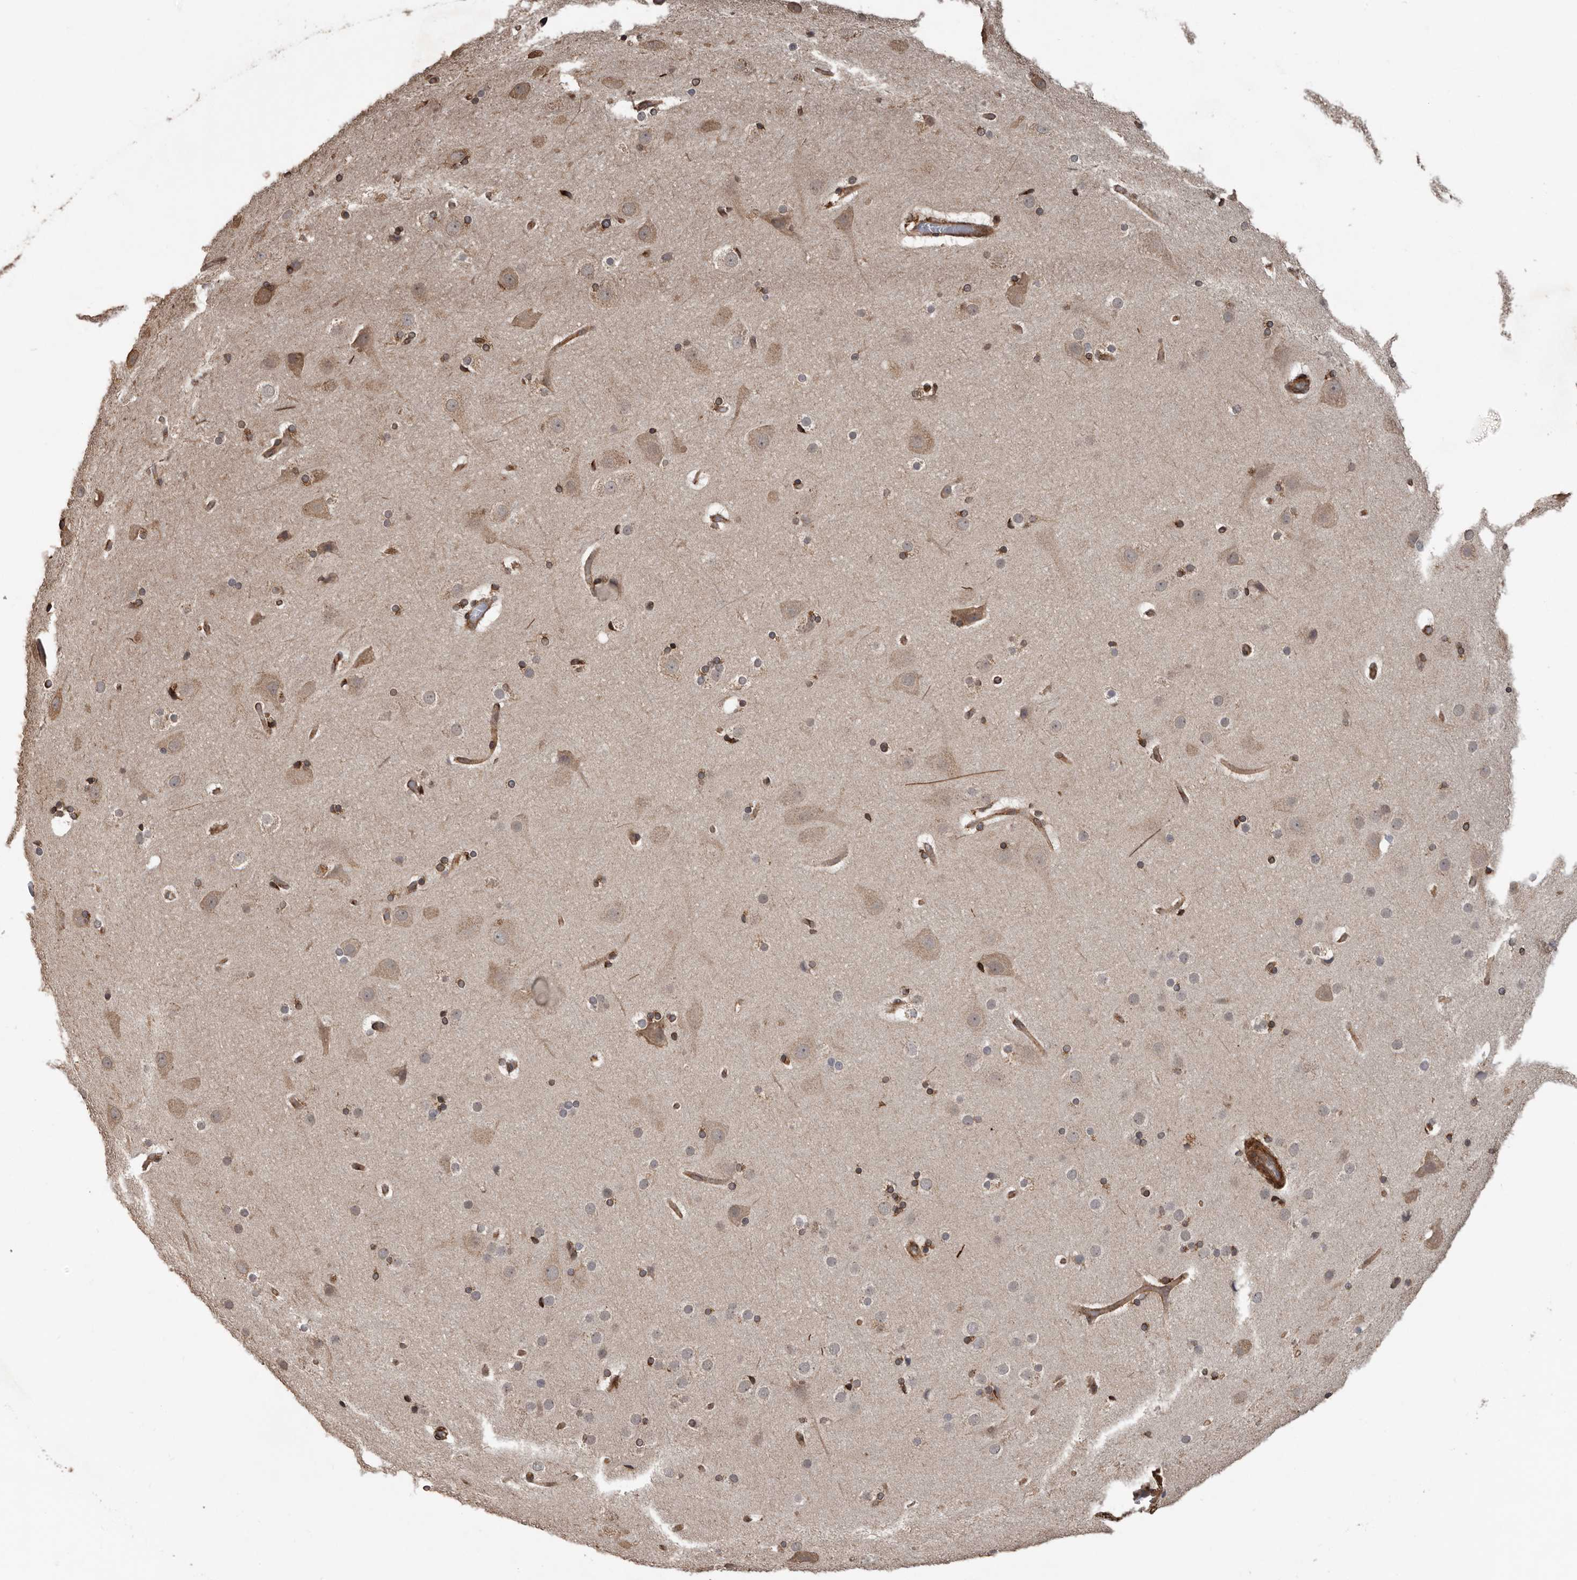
{"staining": {"intensity": "moderate", "quantity": ">75%", "location": "cytoplasmic/membranous"}, "tissue": "cerebral cortex", "cell_type": "Endothelial cells", "image_type": "normal", "snomed": [{"axis": "morphology", "description": "Normal tissue, NOS"}, {"axis": "topography", "description": "Cerebral cortex"}], "caption": "An IHC micrograph of benign tissue is shown. Protein staining in brown shows moderate cytoplasmic/membranous positivity in cerebral cortex within endothelial cells.", "gene": "CEP350", "patient": {"sex": "male", "age": 57}}